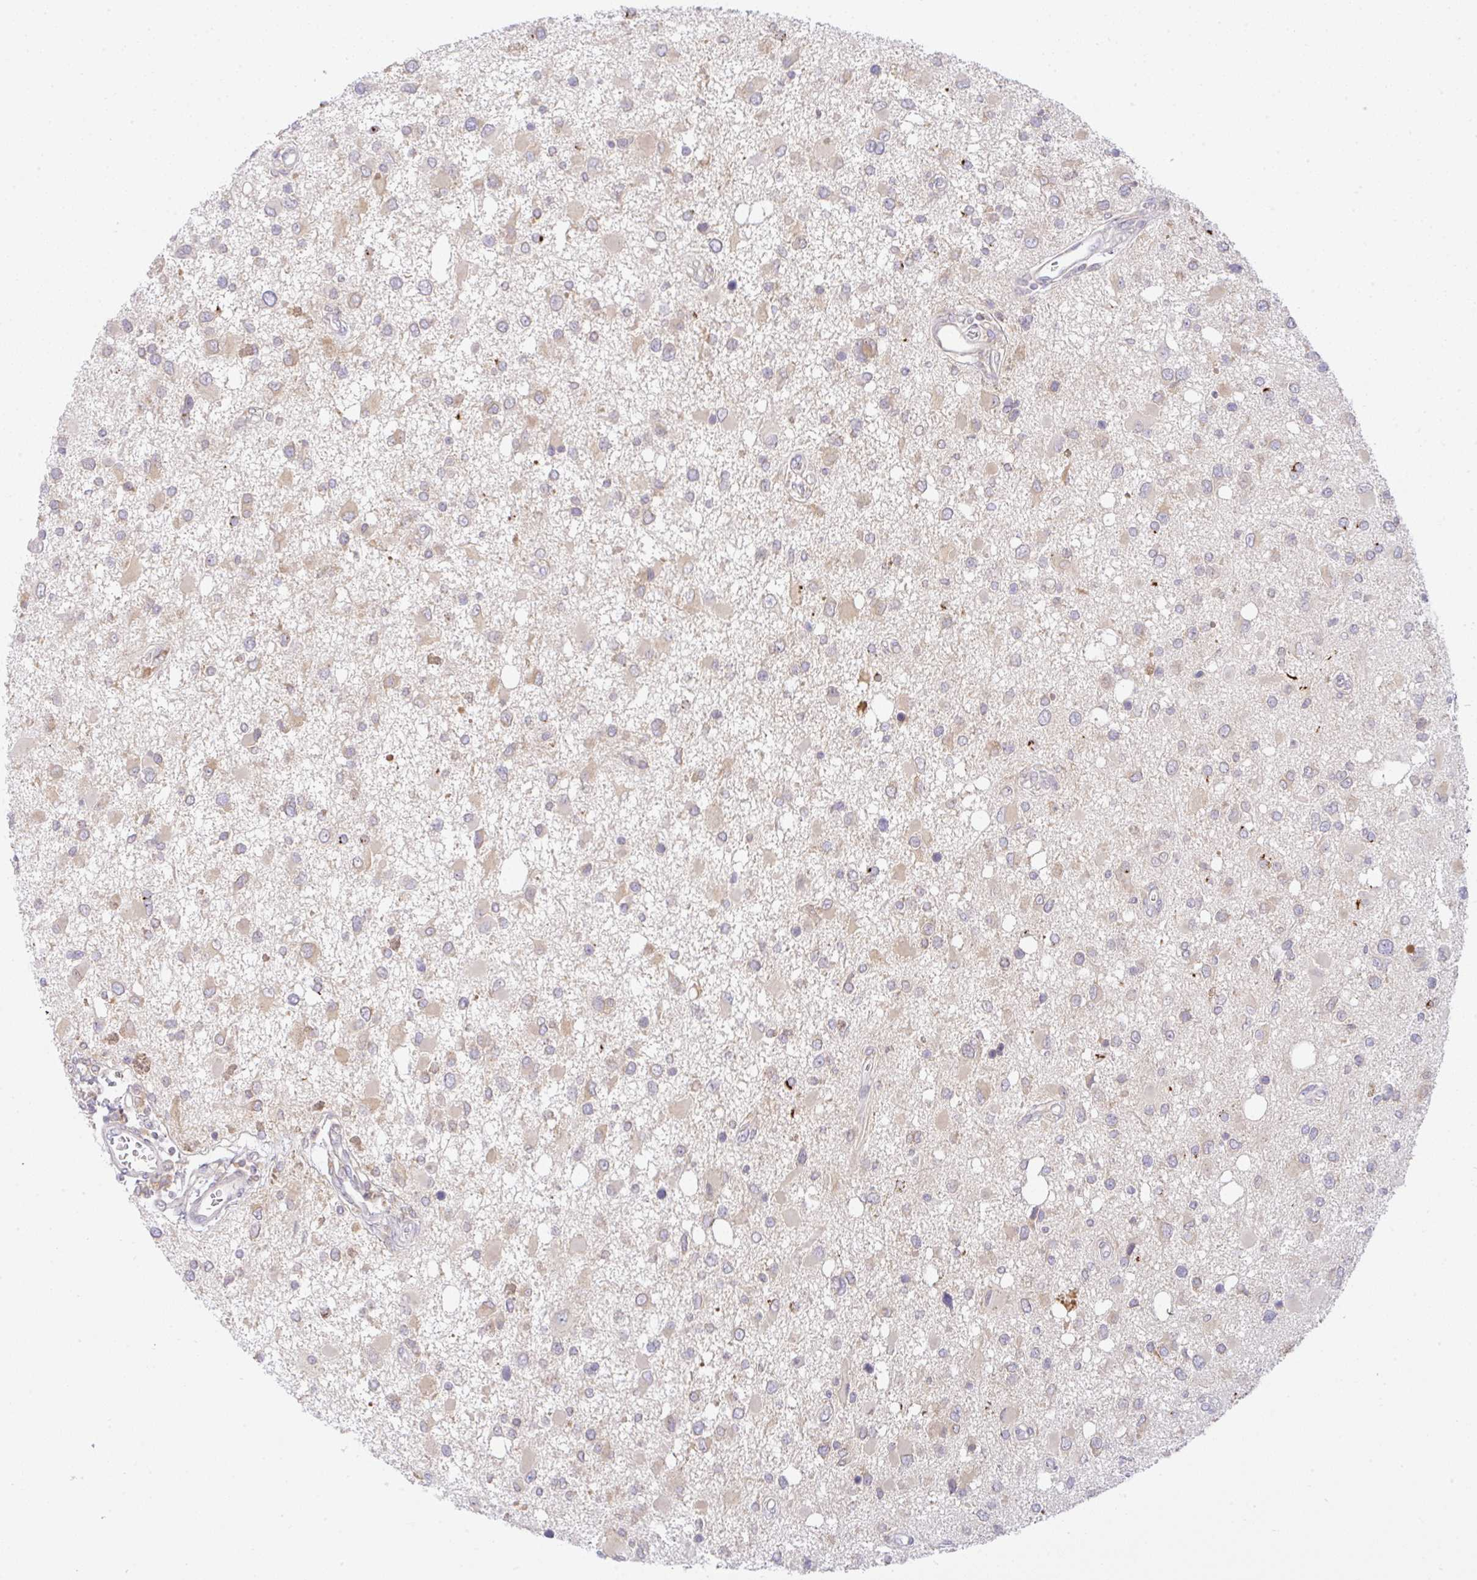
{"staining": {"intensity": "weak", "quantity": "<25%", "location": "cytoplasmic/membranous"}, "tissue": "glioma", "cell_type": "Tumor cells", "image_type": "cancer", "snomed": [{"axis": "morphology", "description": "Glioma, malignant, High grade"}, {"axis": "topography", "description": "Brain"}], "caption": "An image of human malignant glioma (high-grade) is negative for staining in tumor cells.", "gene": "DERL2", "patient": {"sex": "male", "age": 53}}